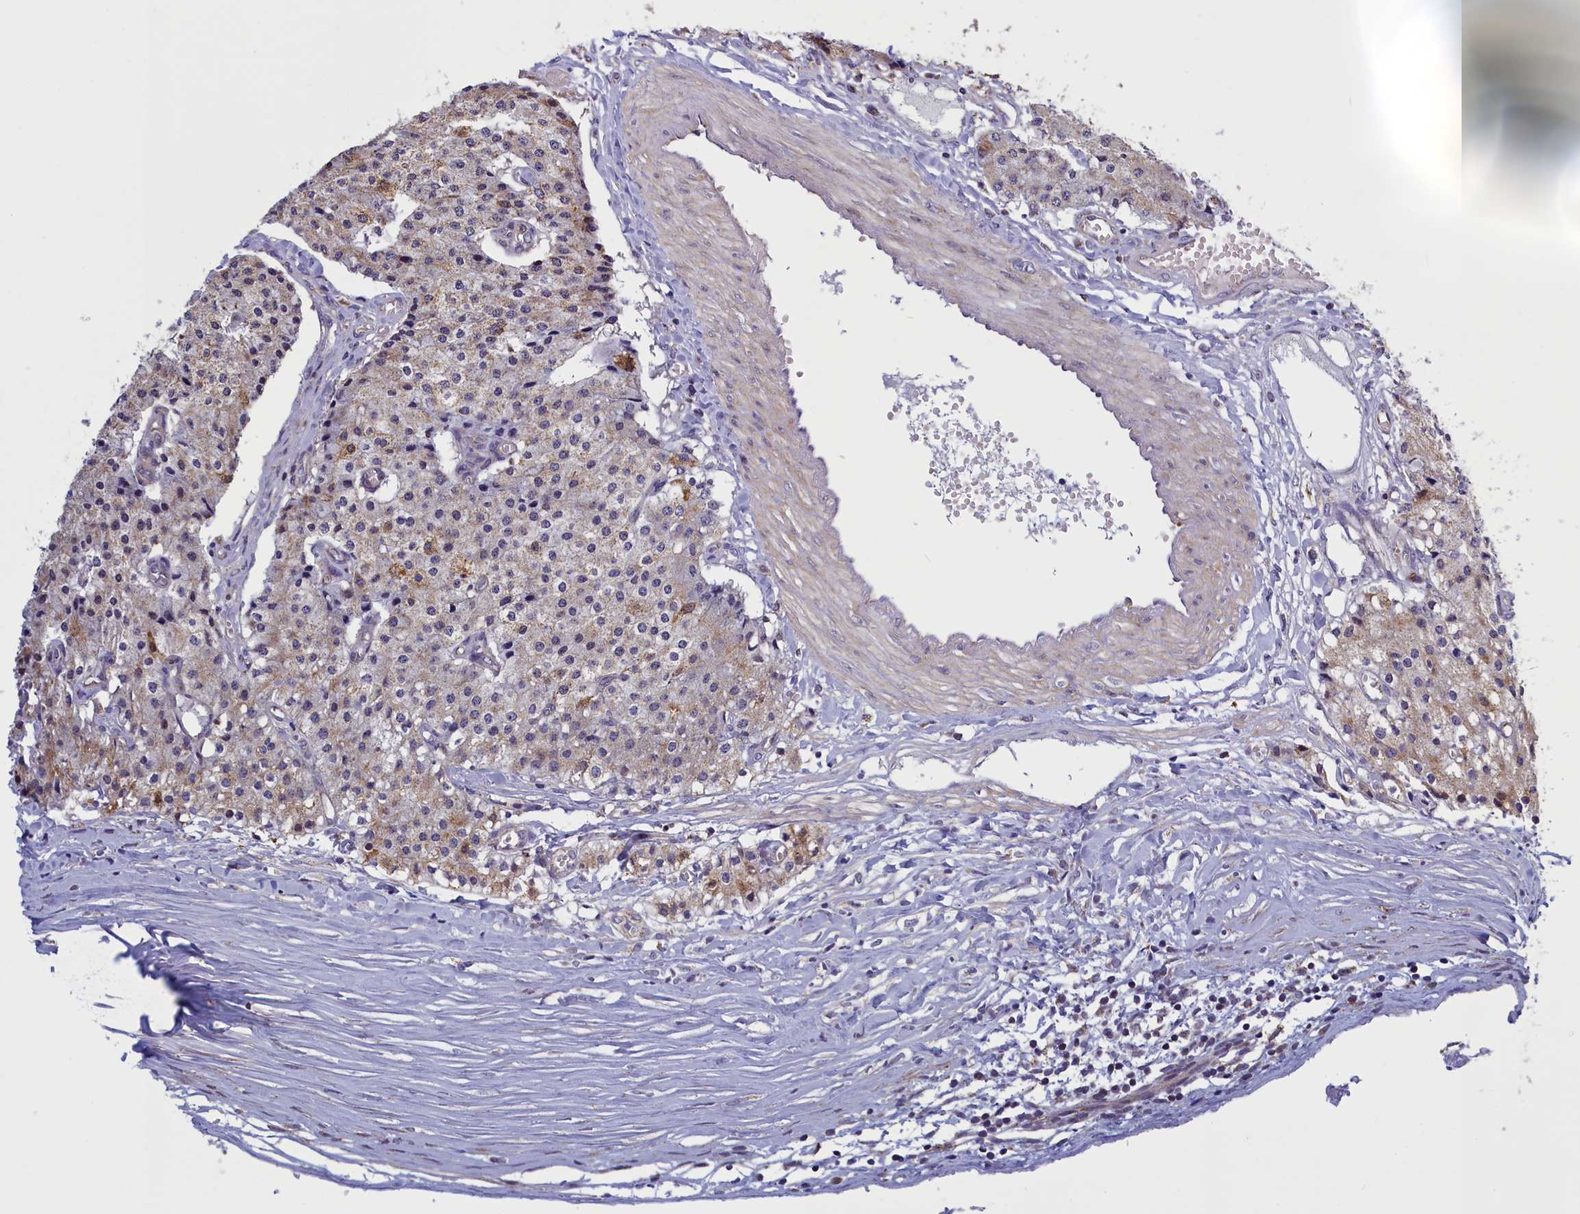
{"staining": {"intensity": "weak", "quantity": "25%-75%", "location": "cytoplasmic/membranous"}, "tissue": "carcinoid", "cell_type": "Tumor cells", "image_type": "cancer", "snomed": [{"axis": "morphology", "description": "Carcinoid, malignant, NOS"}, {"axis": "topography", "description": "Colon"}], "caption": "Human malignant carcinoid stained with a brown dye exhibits weak cytoplasmic/membranous positive positivity in about 25%-75% of tumor cells.", "gene": "IFT122", "patient": {"sex": "female", "age": 52}}